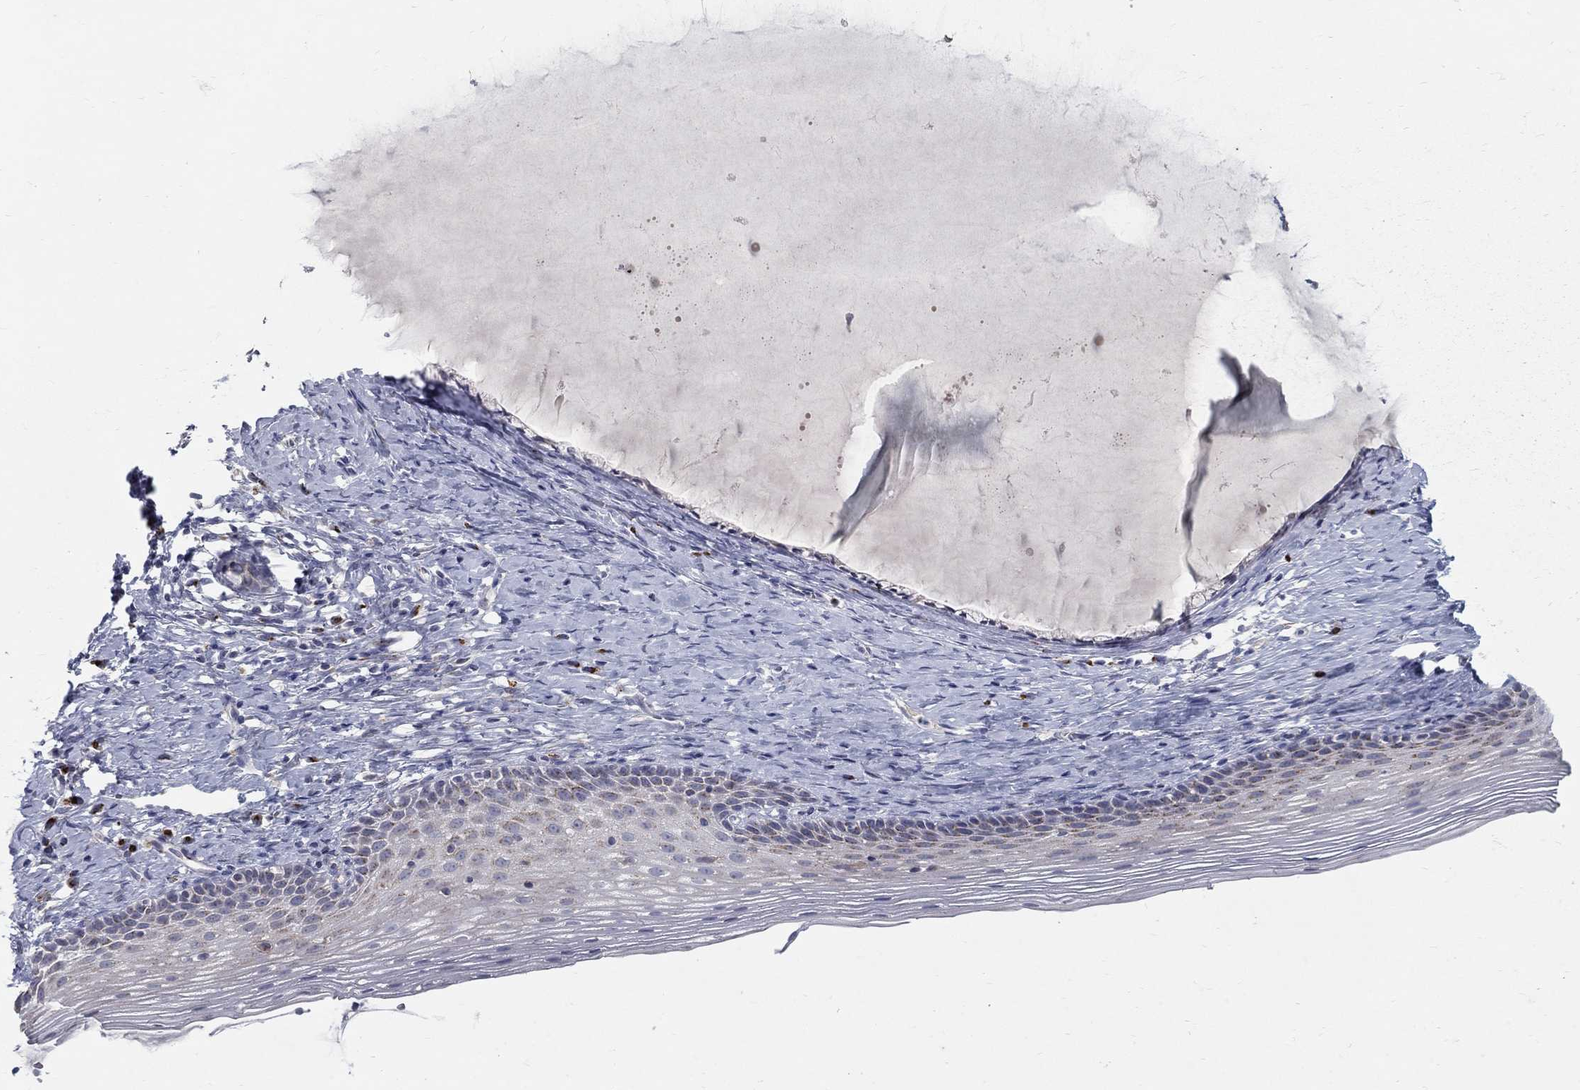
{"staining": {"intensity": "negative", "quantity": "none", "location": "none"}, "tissue": "cervix", "cell_type": "Glandular cells", "image_type": "normal", "snomed": [{"axis": "morphology", "description": "Normal tissue, NOS"}, {"axis": "topography", "description": "Cervix"}], "caption": "High power microscopy micrograph of an immunohistochemistry micrograph of normal cervix, revealing no significant positivity in glandular cells.", "gene": "PANK3", "patient": {"sex": "female", "age": 39}}